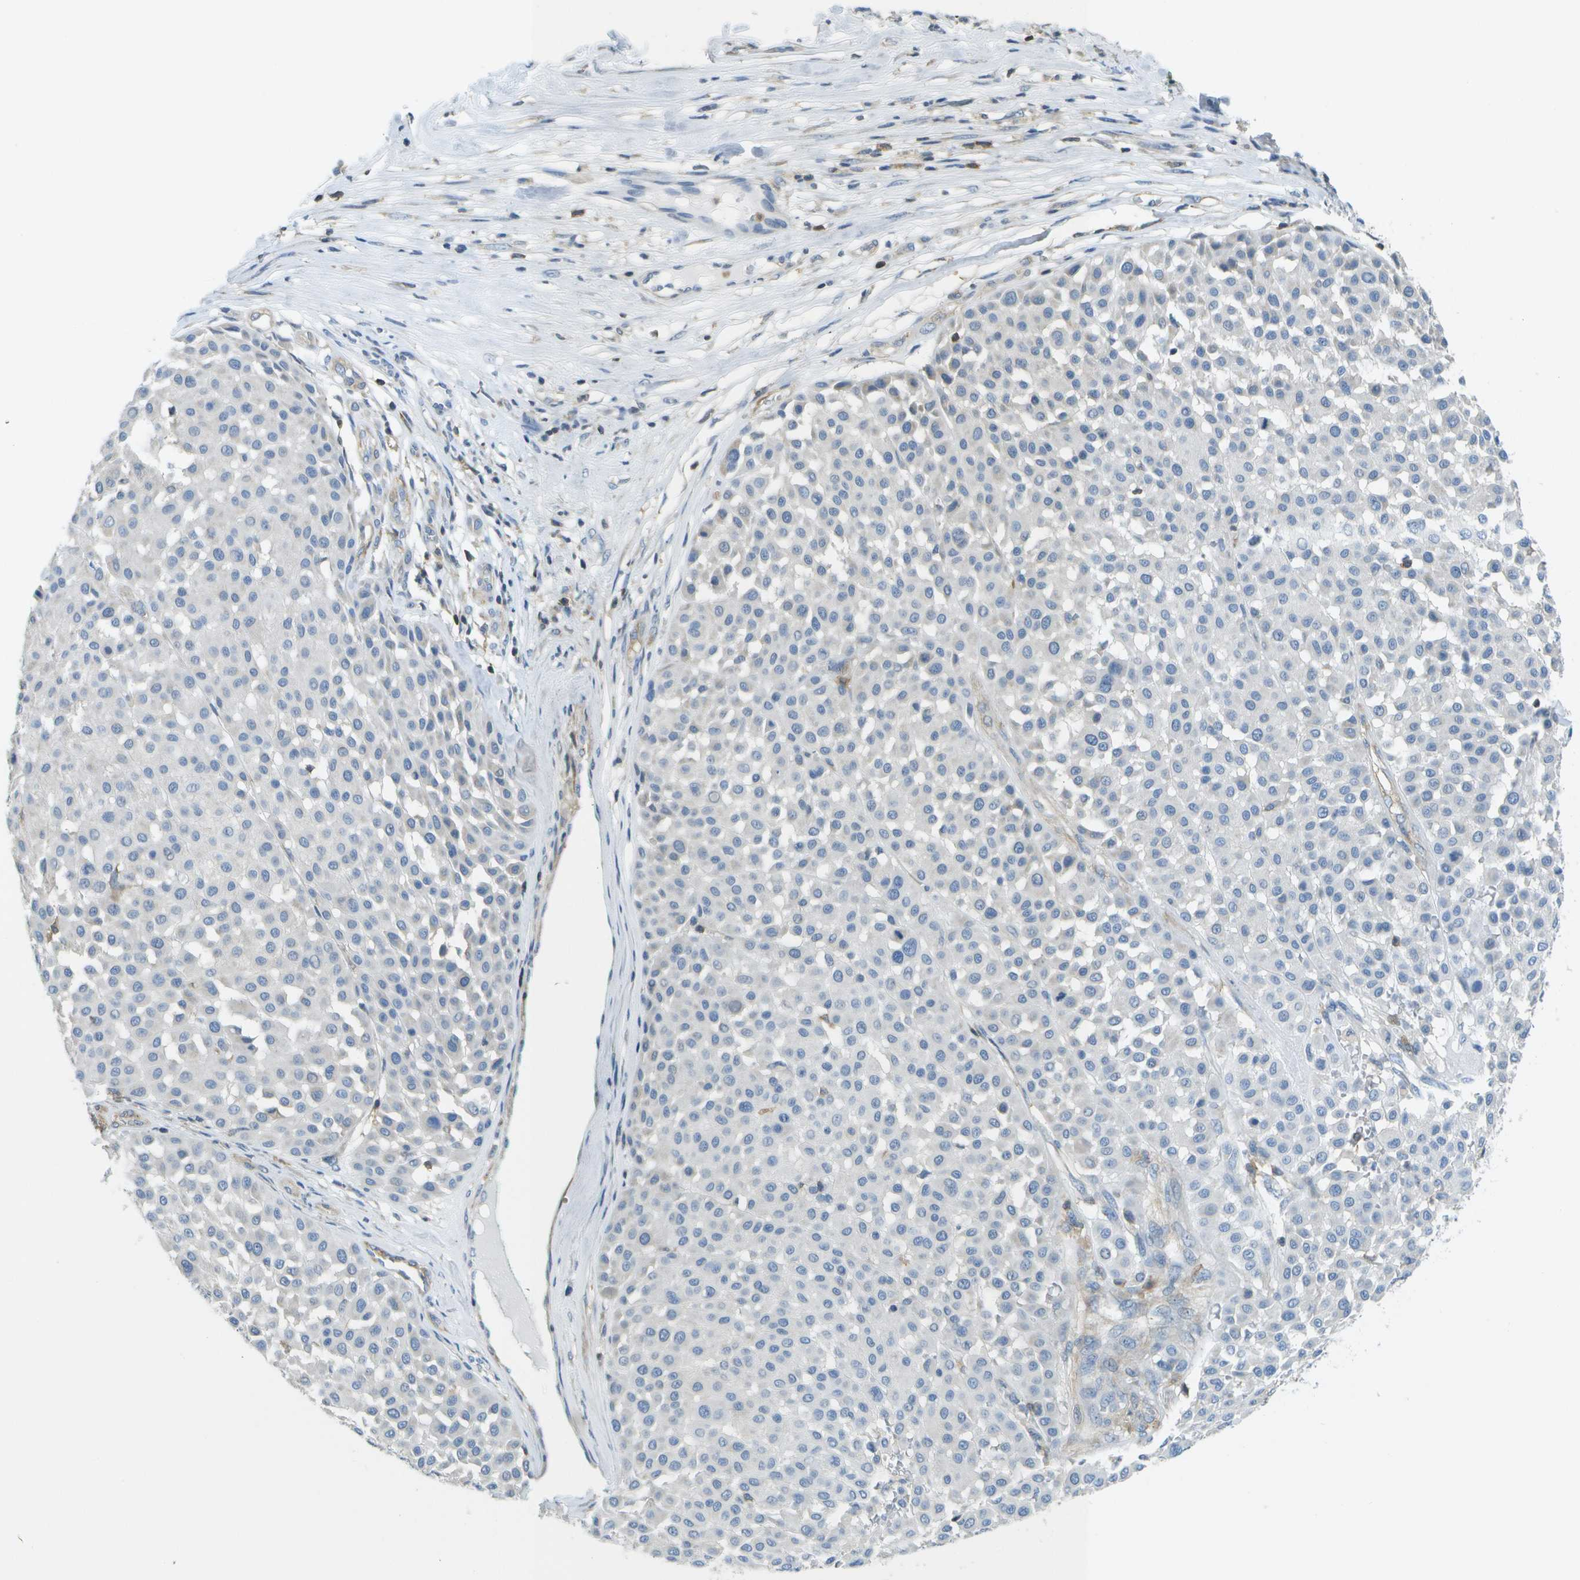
{"staining": {"intensity": "negative", "quantity": "none", "location": "none"}, "tissue": "melanoma", "cell_type": "Tumor cells", "image_type": "cancer", "snomed": [{"axis": "morphology", "description": "Malignant melanoma, Metastatic site"}, {"axis": "topography", "description": "Soft tissue"}], "caption": "Tumor cells are negative for brown protein staining in melanoma.", "gene": "RCSD1", "patient": {"sex": "male", "age": 41}}